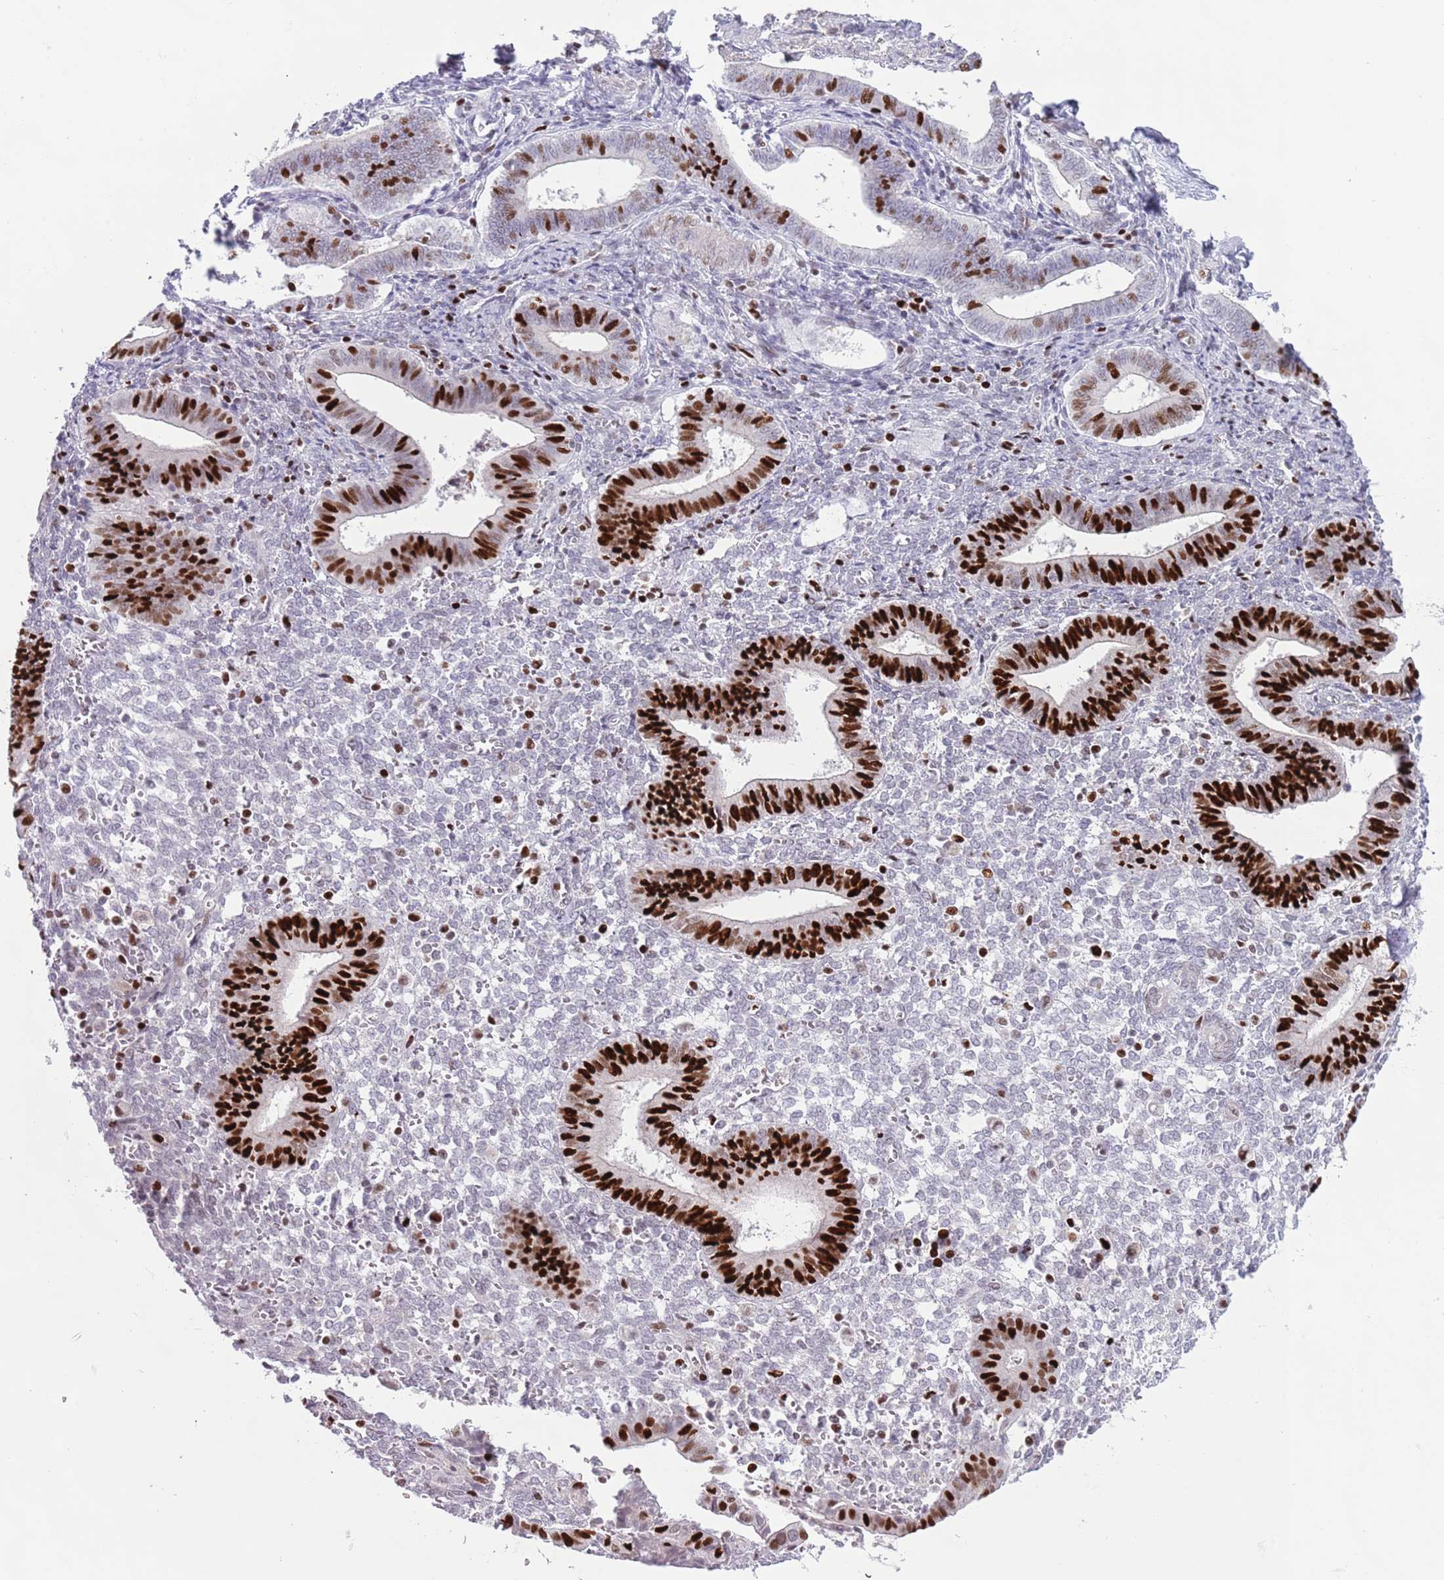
{"staining": {"intensity": "negative", "quantity": "none", "location": "none"}, "tissue": "endometrium", "cell_type": "Cells in endometrial stroma", "image_type": "normal", "snomed": [{"axis": "morphology", "description": "Normal tissue, NOS"}, {"axis": "topography", "description": "Other"}, {"axis": "topography", "description": "Endometrium"}], "caption": "Endometrium stained for a protein using IHC reveals no expression cells in endometrial stroma.", "gene": "MFSD10", "patient": {"sex": "female", "age": 44}}